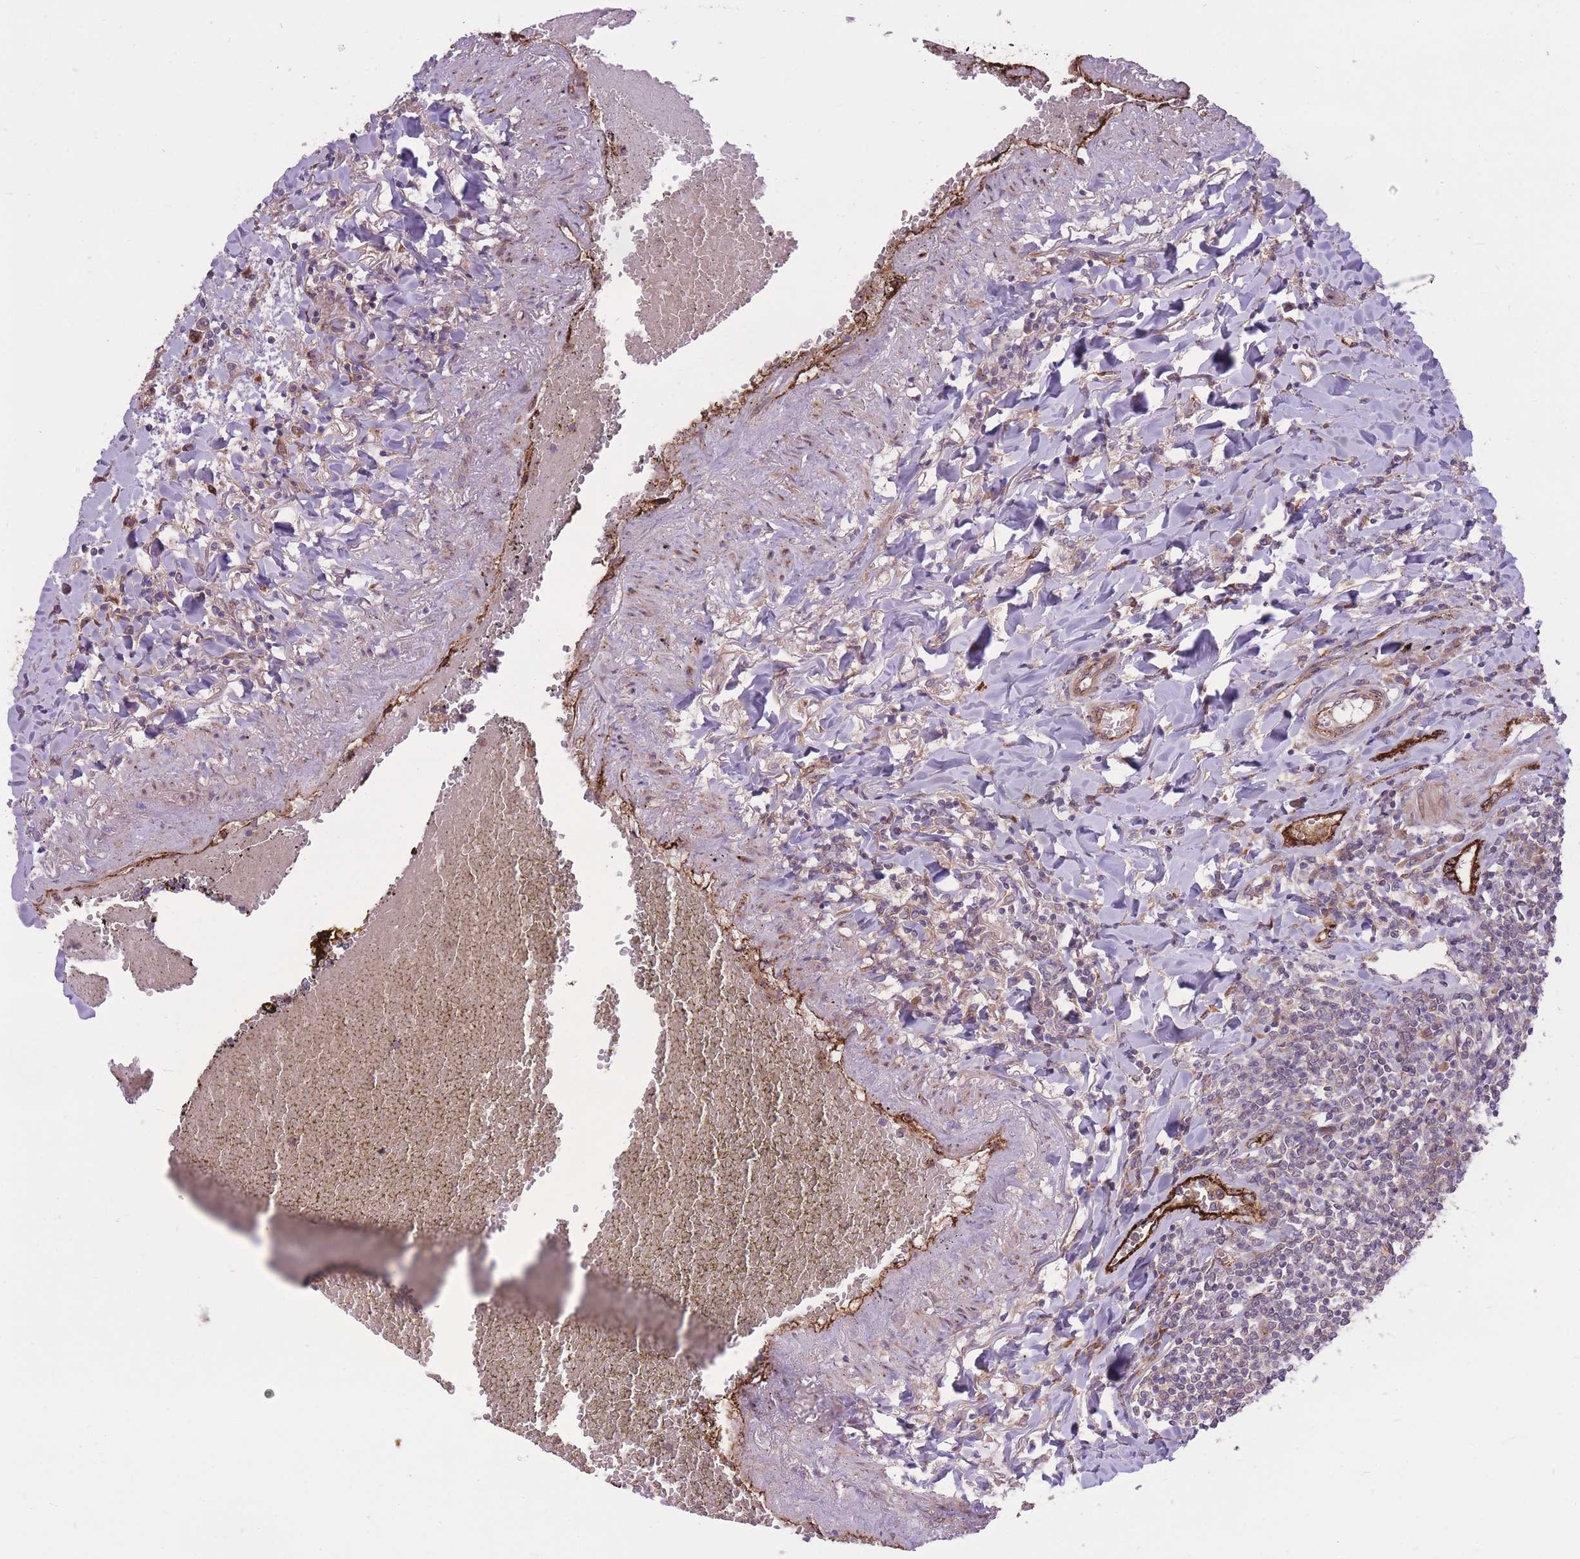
{"staining": {"intensity": "negative", "quantity": "none", "location": "none"}, "tissue": "lymphoma", "cell_type": "Tumor cells", "image_type": "cancer", "snomed": [{"axis": "morphology", "description": "Malignant lymphoma, non-Hodgkin's type, Low grade"}, {"axis": "topography", "description": "Lung"}], "caption": "Image shows no significant protein positivity in tumor cells of malignant lymphoma, non-Hodgkin's type (low-grade). (Brightfield microscopy of DAB (3,3'-diaminobenzidine) immunohistochemistry at high magnification).", "gene": "CISH", "patient": {"sex": "female", "age": 71}}